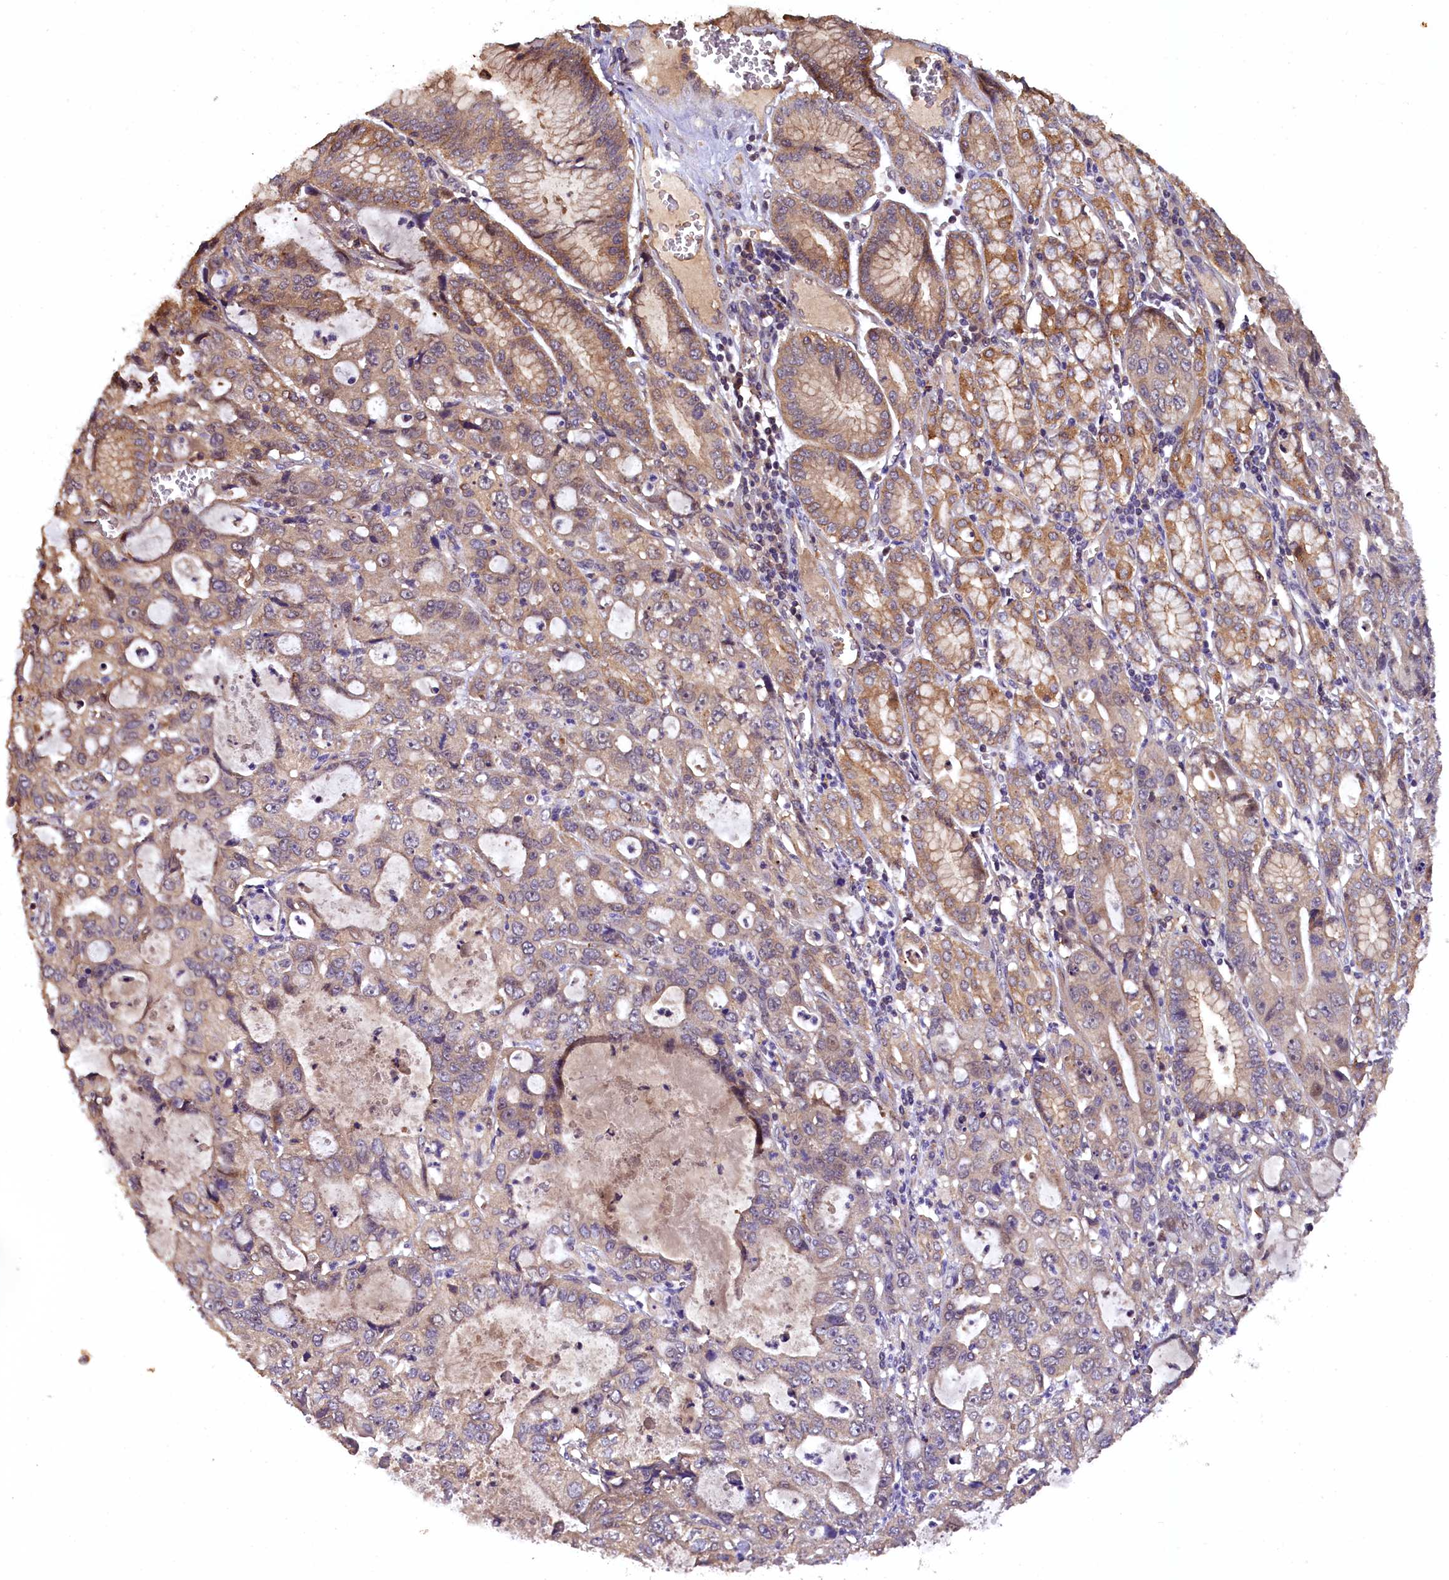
{"staining": {"intensity": "moderate", "quantity": "<25%", "location": "cytoplasmic/membranous"}, "tissue": "stomach cancer", "cell_type": "Tumor cells", "image_type": "cancer", "snomed": [{"axis": "morphology", "description": "Adenocarcinoma, NOS"}, {"axis": "topography", "description": "Stomach, lower"}], "caption": "Protein analysis of adenocarcinoma (stomach) tissue reveals moderate cytoplasmic/membranous staining in about <25% of tumor cells.", "gene": "PLXNB1", "patient": {"sex": "female", "age": 43}}